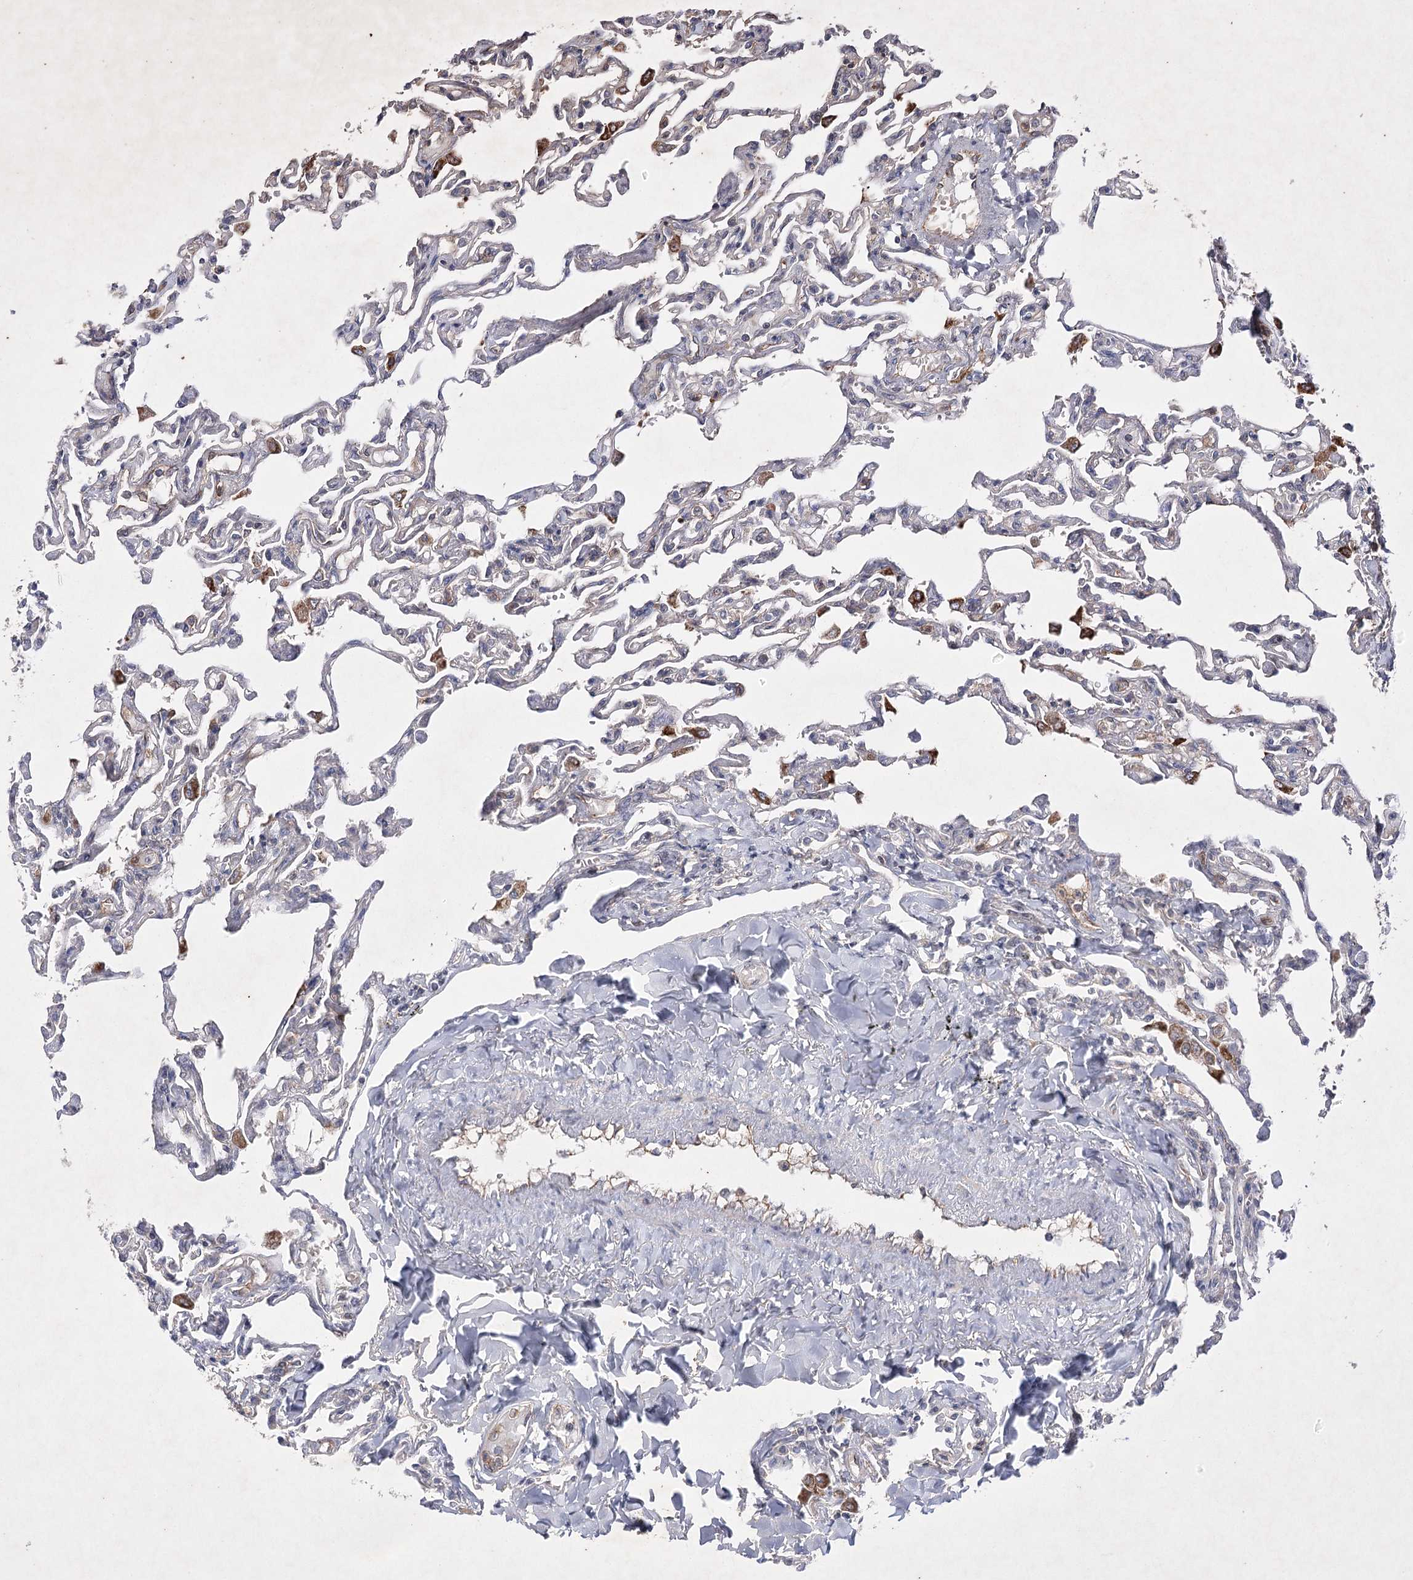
{"staining": {"intensity": "weak", "quantity": "<25%", "location": "cytoplasmic/membranous"}, "tissue": "lung", "cell_type": "Alveolar cells", "image_type": "normal", "snomed": [{"axis": "morphology", "description": "Normal tissue, NOS"}, {"axis": "topography", "description": "Lung"}], "caption": "Immunohistochemical staining of normal human lung shows no significant staining in alveolar cells. The staining is performed using DAB brown chromogen with nuclei counter-stained in using hematoxylin.", "gene": "BCR", "patient": {"sex": "male", "age": 21}}